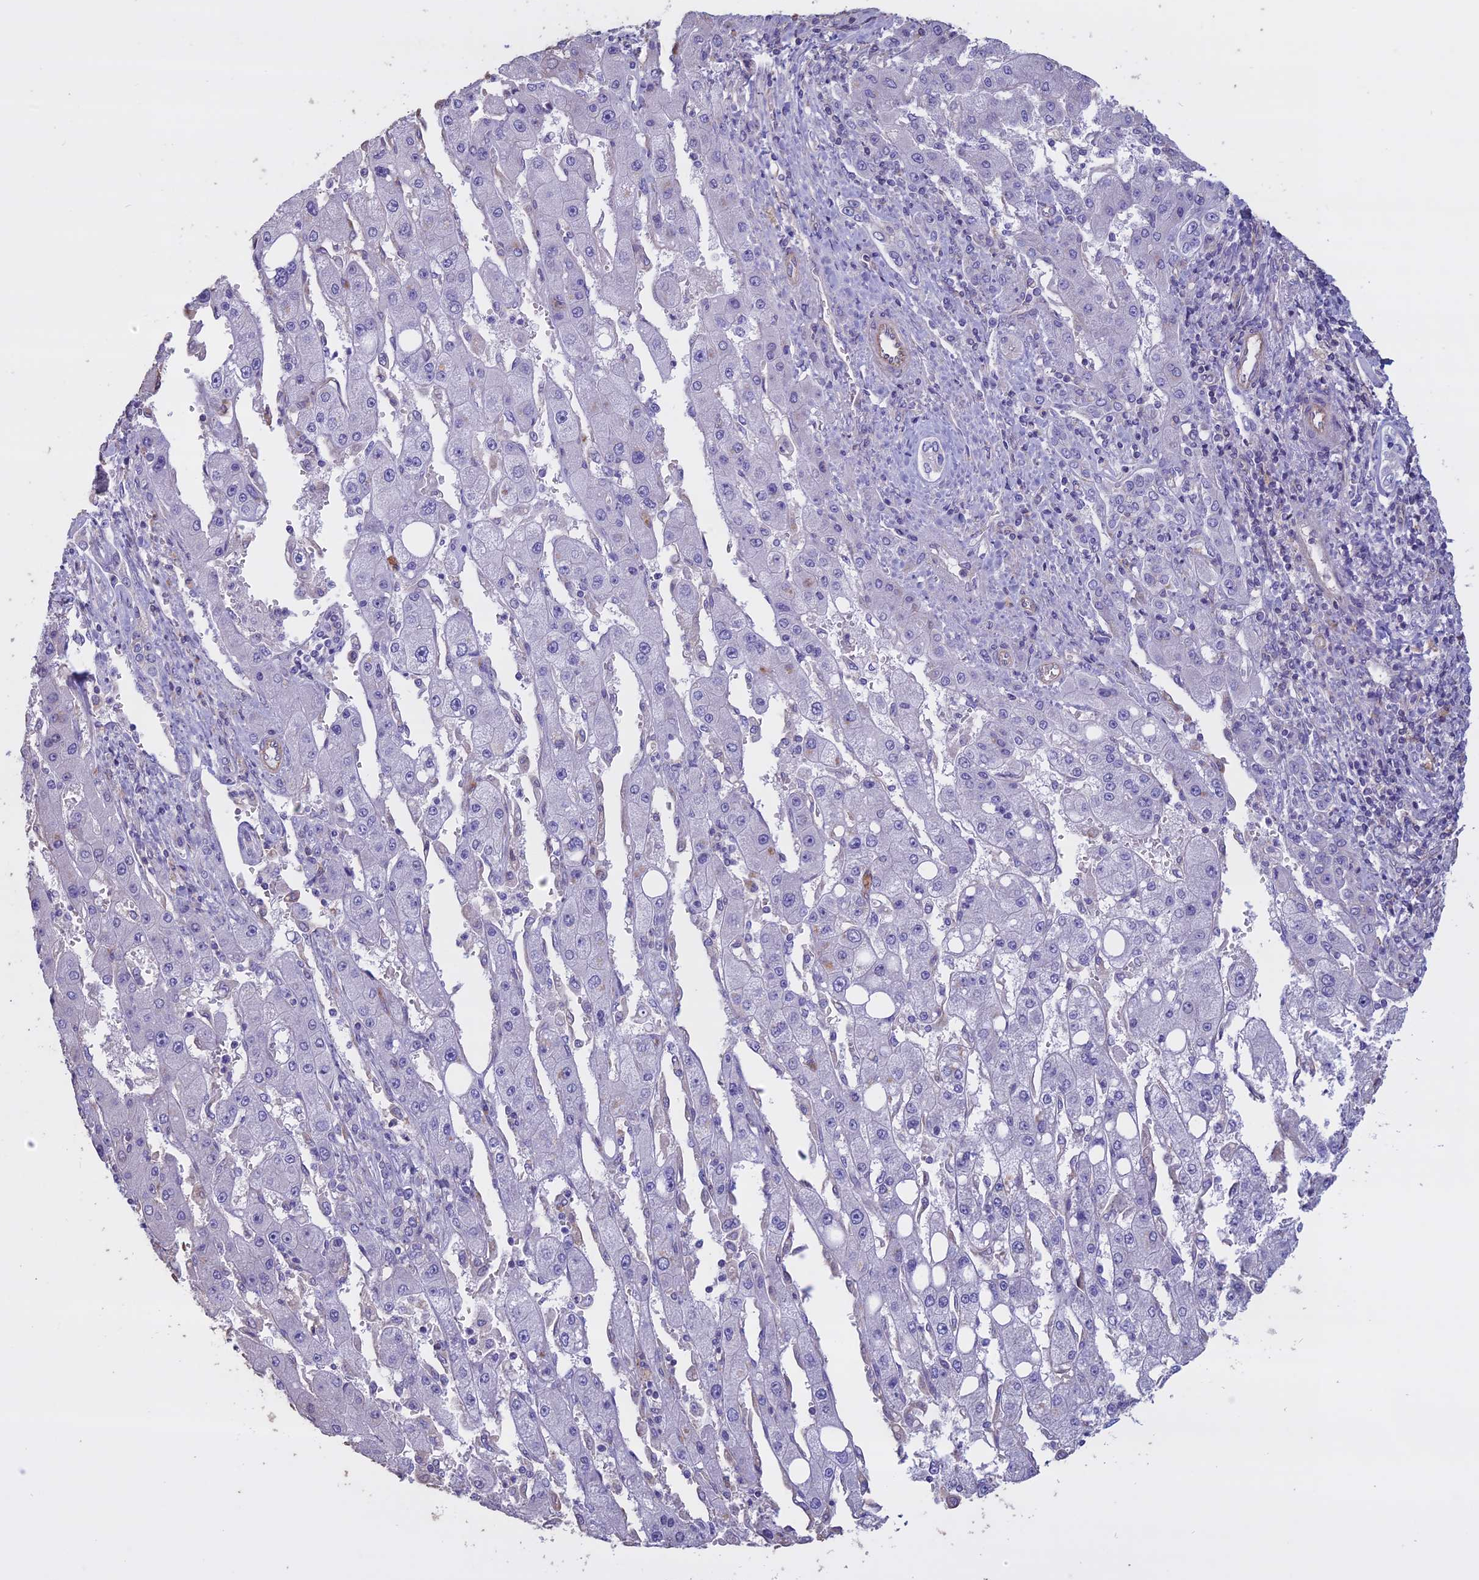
{"staining": {"intensity": "negative", "quantity": "none", "location": "none"}, "tissue": "liver cancer", "cell_type": "Tumor cells", "image_type": "cancer", "snomed": [{"axis": "morphology", "description": "Carcinoma, Hepatocellular, NOS"}, {"axis": "topography", "description": "Liver"}], "caption": "Histopathology image shows no significant protein positivity in tumor cells of liver cancer (hepatocellular carcinoma).", "gene": "CCDC148", "patient": {"sex": "female", "age": 73}}